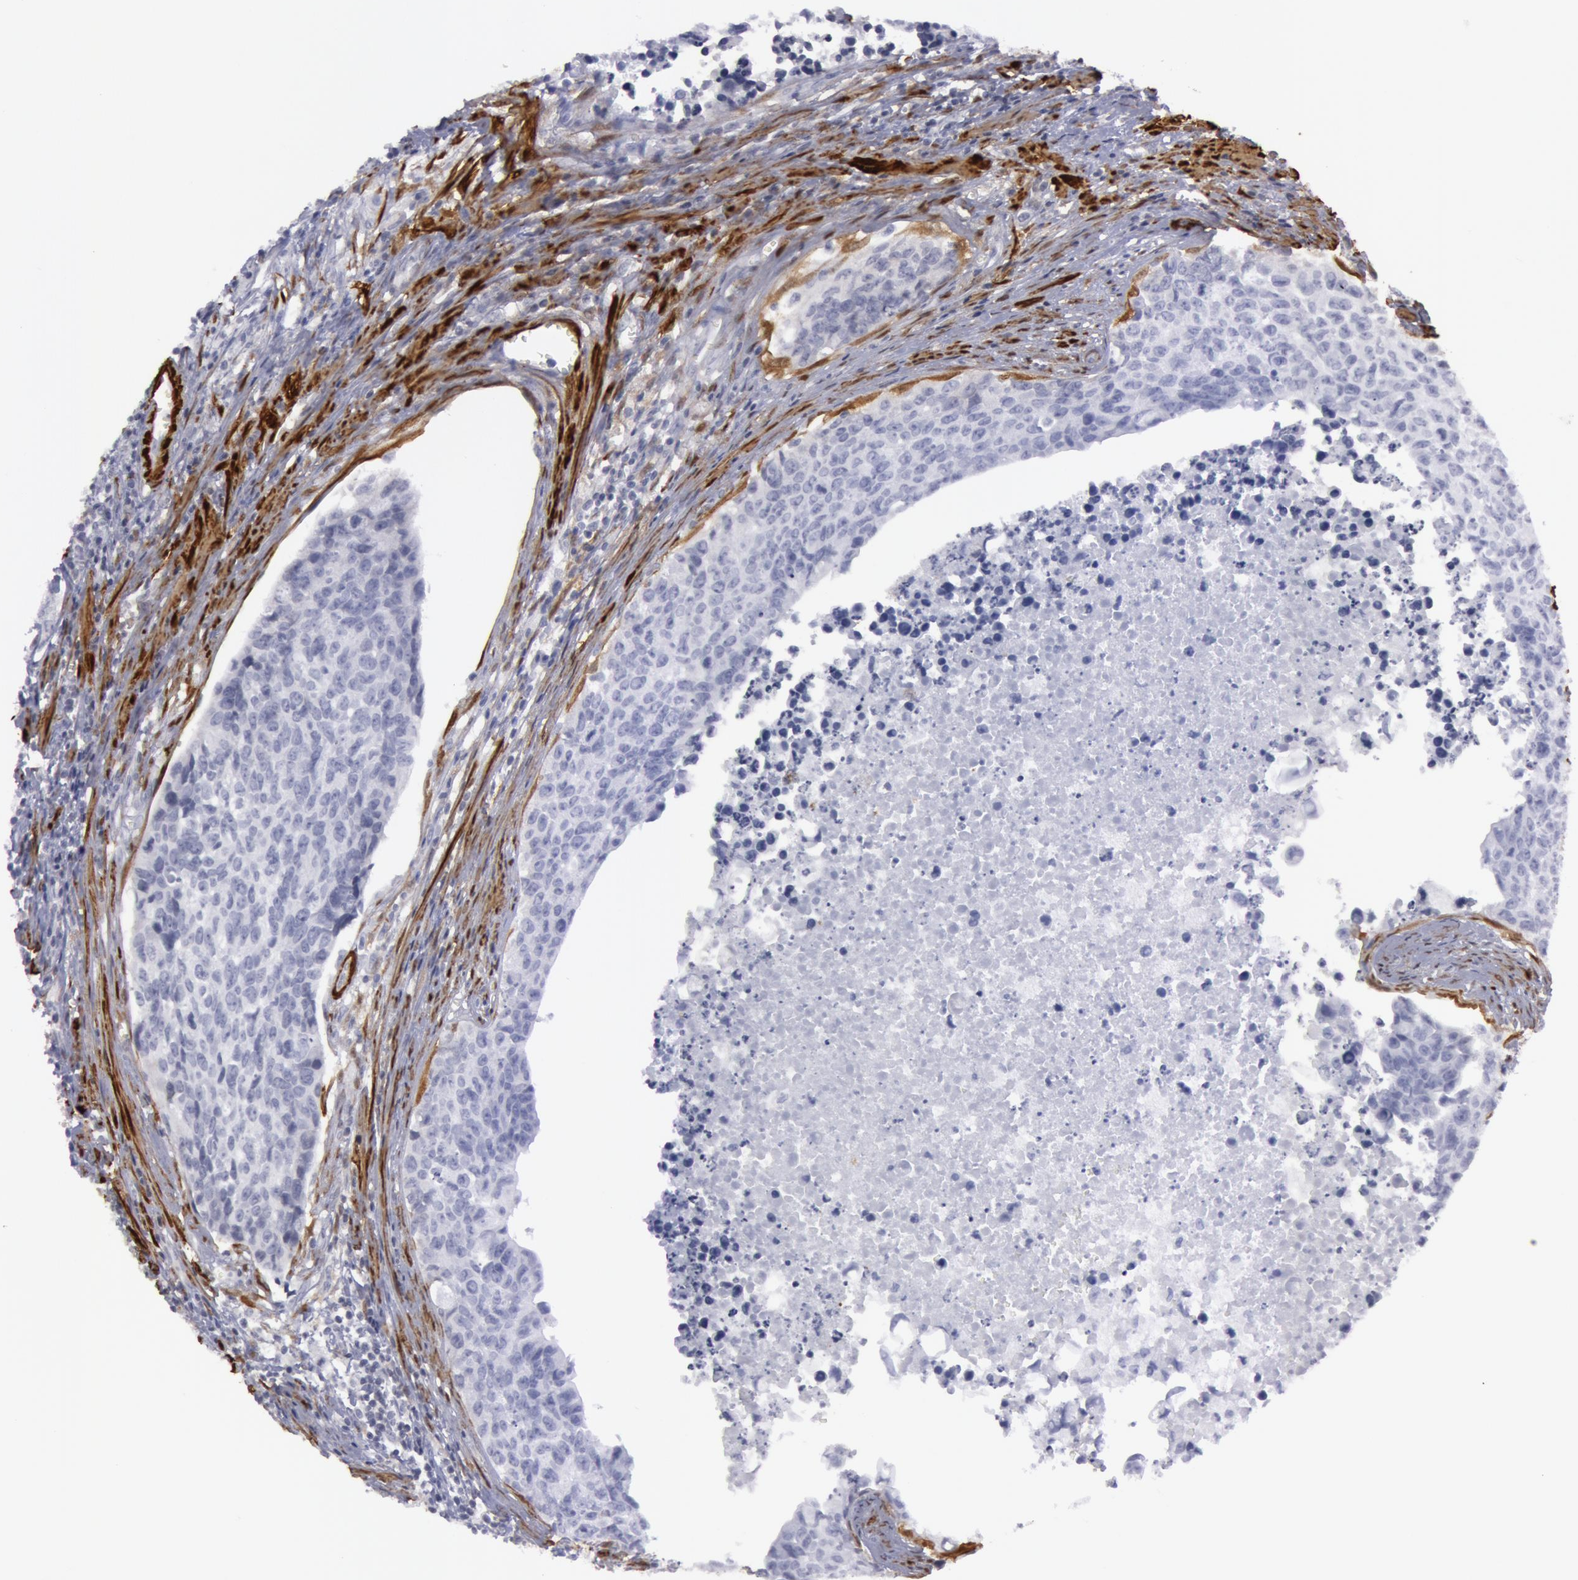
{"staining": {"intensity": "negative", "quantity": "none", "location": "none"}, "tissue": "urothelial cancer", "cell_type": "Tumor cells", "image_type": "cancer", "snomed": [{"axis": "morphology", "description": "Urothelial carcinoma, High grade"}, {"axis": "topography", "description": "Urinary bladder"}], "caption": "Photomicrograph shows no significant protein expression in tumor cells of urothelial cancer. (DAB immunohistochemistry (IHC) visualized using brightfield microscopy, high magnification).", "gene": "TAGLN", "patient": {"sex": "male", "age": 81}}